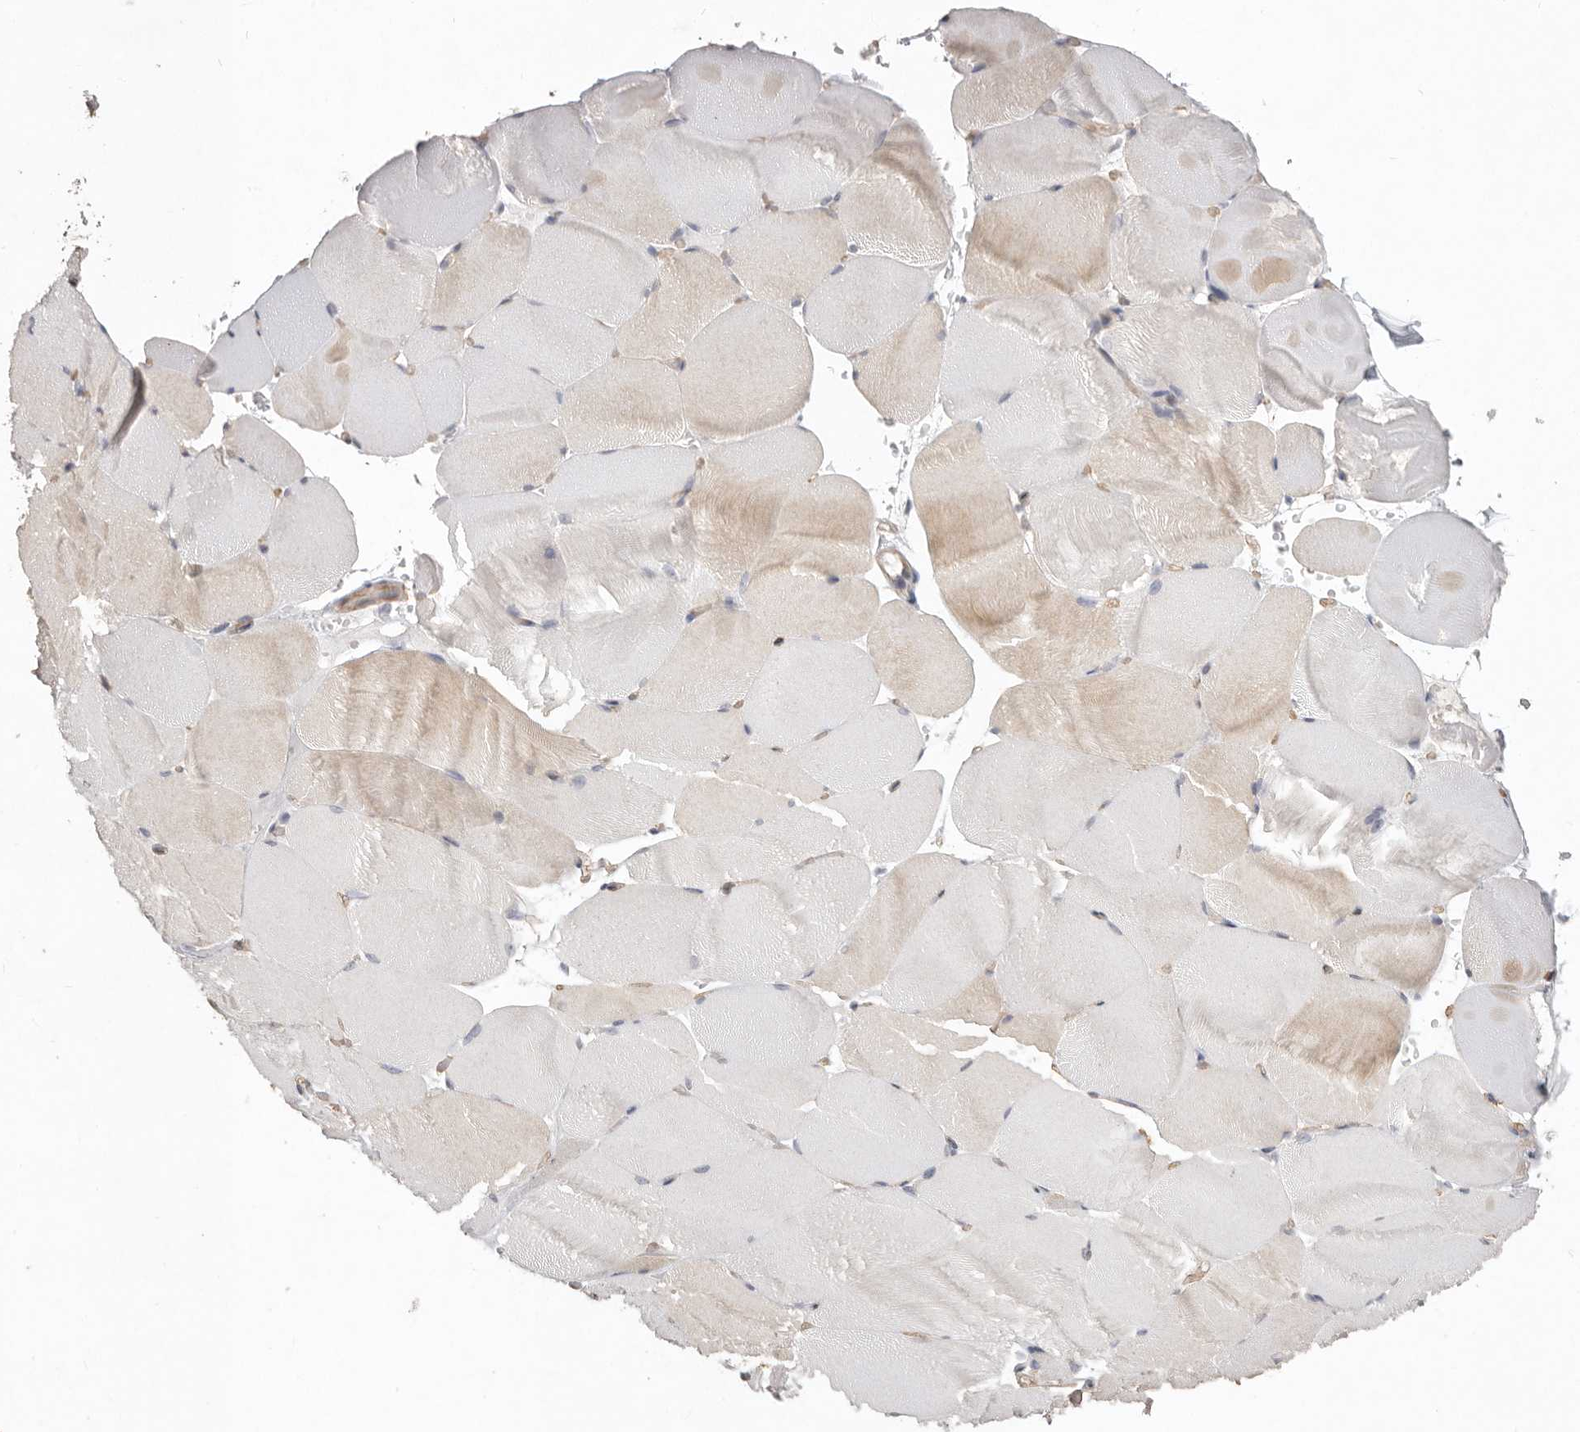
{"staining": {"intensity": "weak", "quantity": ">75%", "location": "cytoplasmic/membranous"}, "tissue": "skeletal muscle", "cell_type": "Myocytes", "image_type": "normal", "snomed": [{"axis": "morphology", "description": "Normal tissue, NOS"}, {"axis": "topography", "description": "Skeletal muscle"}, {"axis": "topography", "description": "Parathyroid gland"}], "caption": "IHC staining of normal skeletal muscle, which demonstrates low levels of weak cytoplasmic/membranous staining in about >75% of myocytes indicating weak cytoplasmic/membranous protein expression. The staining was performed using DAB (3,3'-diaminobenzidine) (brown) for protein detection and nuclei were counterstained in hematoxylin (blue).", "gene": "ZYG11B", "patient": {"sex": "female", "age": 37}}